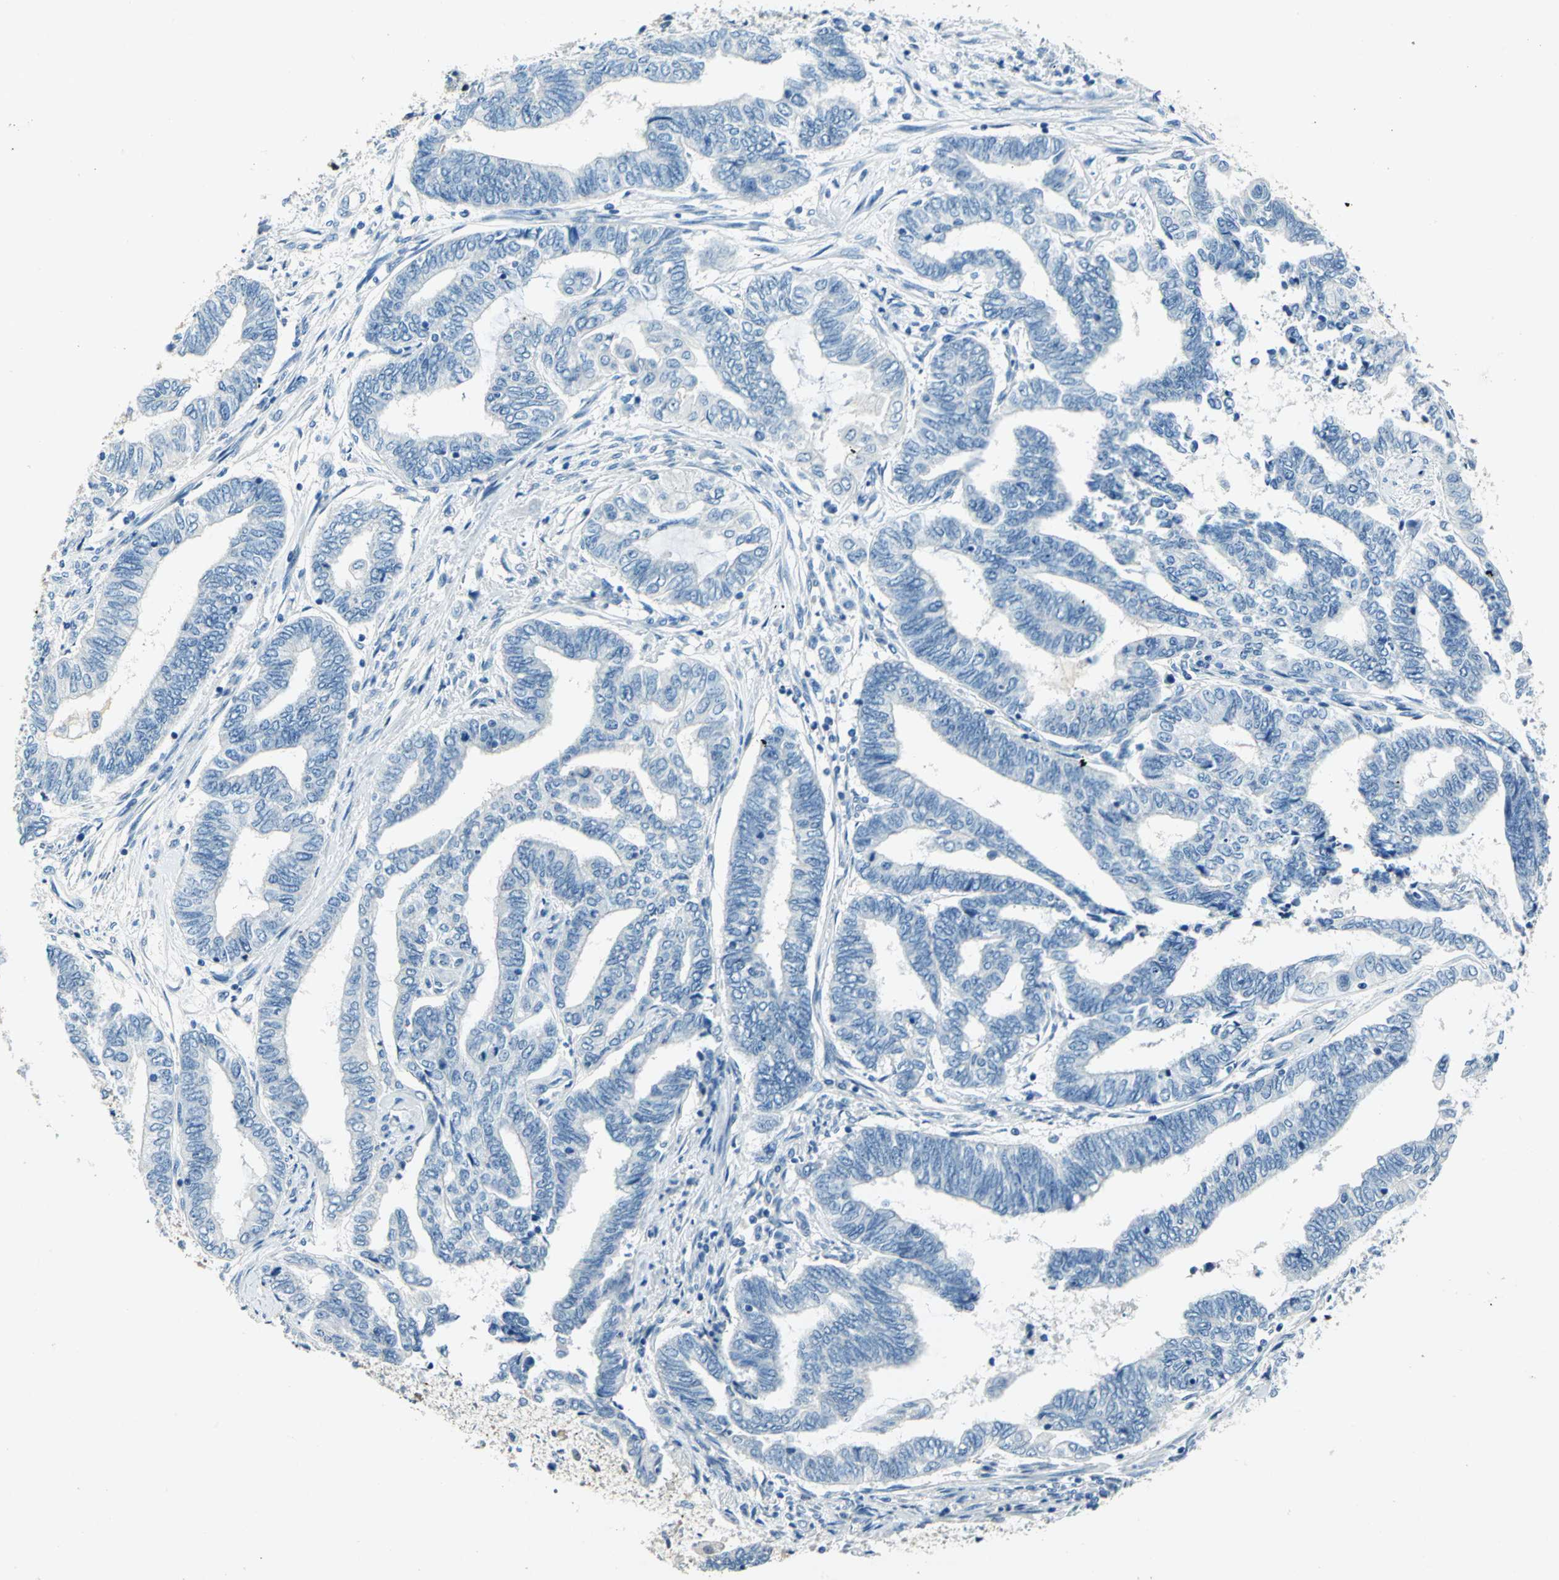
{"staining": {"intensity": "negative", "quantity": "none", "location": "none"}, "tissue": "endometrial cancer", "cell_type": "Tumor cells", "image_type": "cancer", "snomed": [{"axis": "morphology", "description": "Adenocarcinoma, NOS"}, {"axis": "topography", "description": "Uterus"}, {"axis": "topography", "description": "Endometrium"}], "caption": "Tumor cells show no significant protein expression in endometrial cancer (adenocarcinoma). (Stains: DAB IHC with hematoxylin counter stain, Microscopy: brightfield microscopy at high magnification).", "gene": "RAD17", "patient": {"sex": "female", "age": 70}}